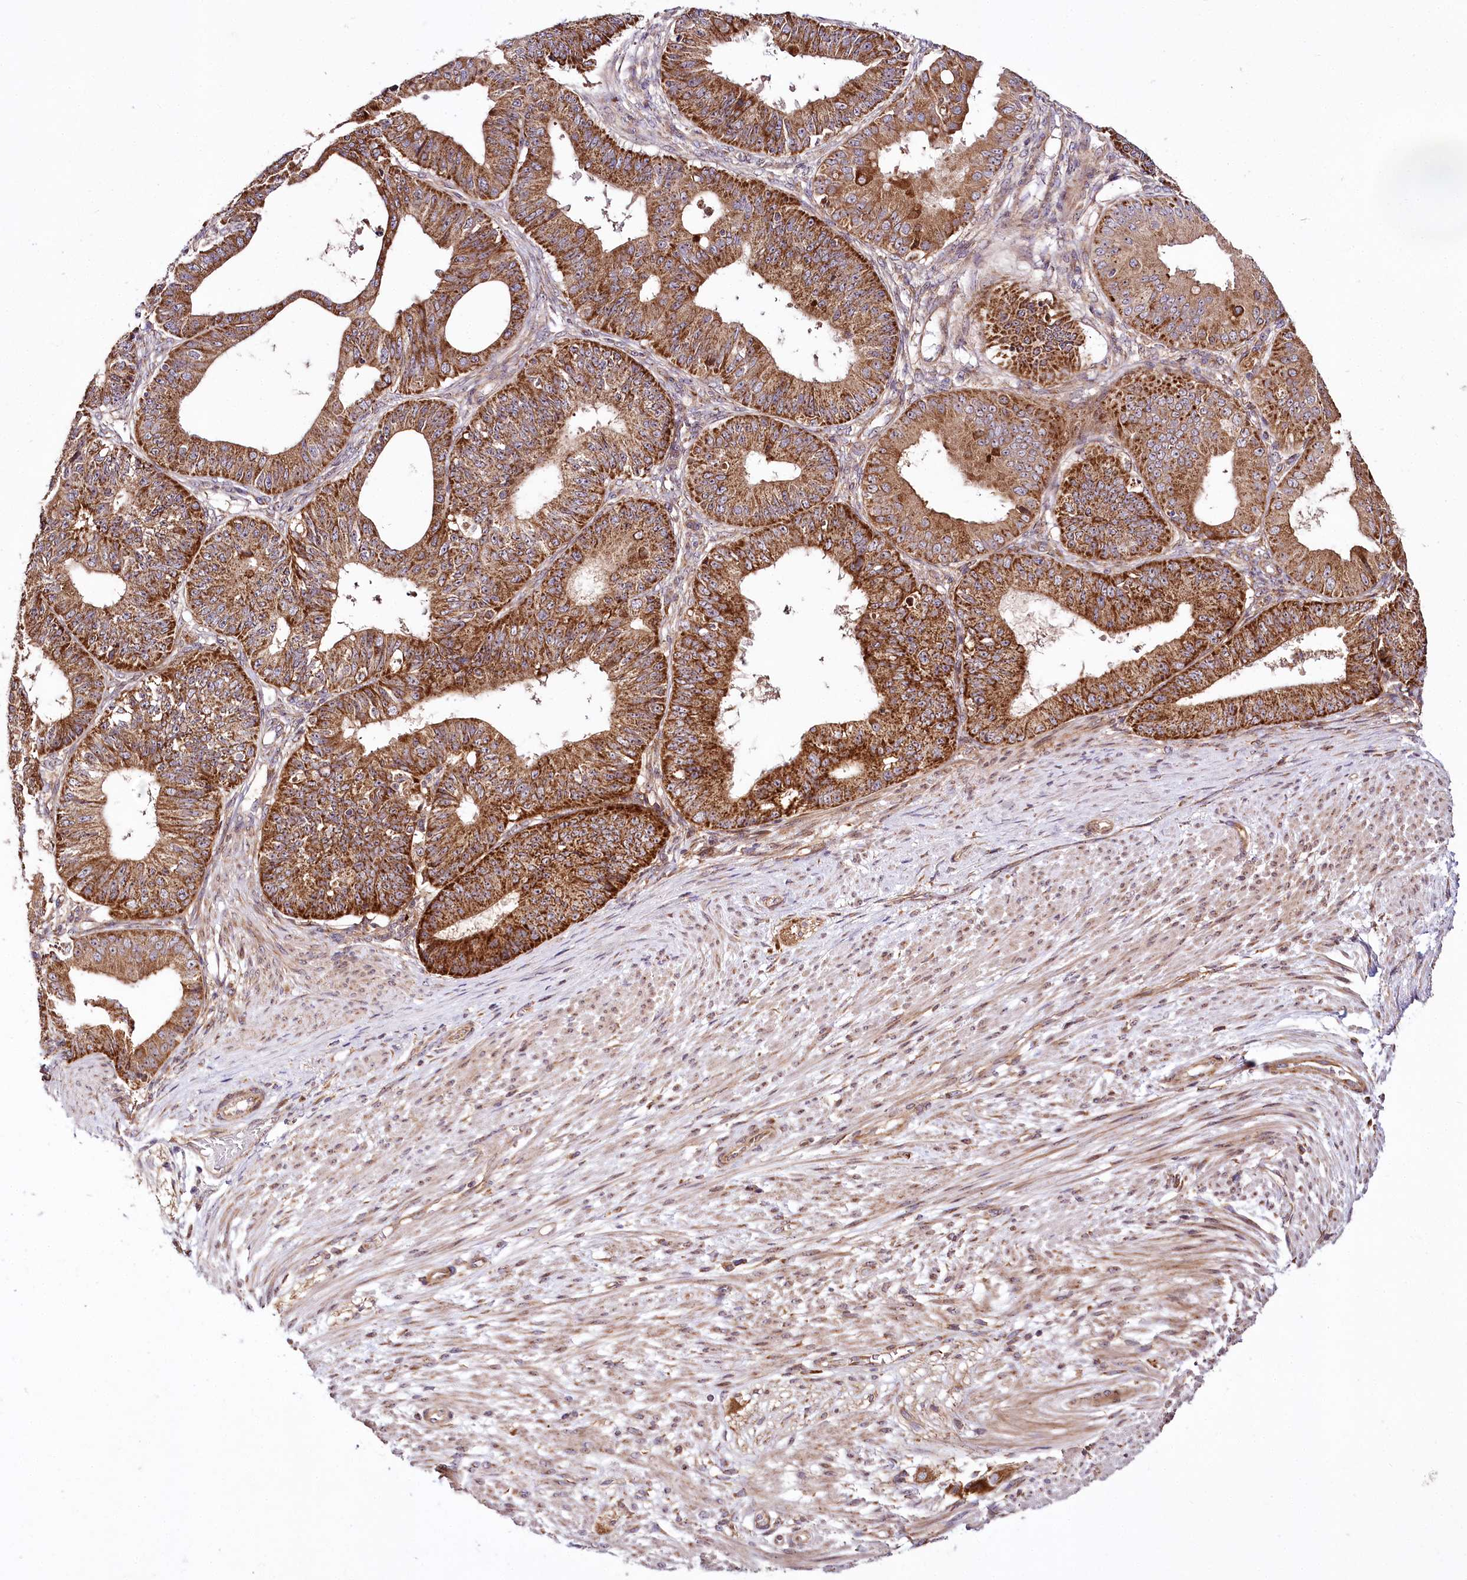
{"staining": {"intensity": "strong", "quantity": ">75%", "location": "cytoplasmic/membranous"}, "tissue": "ovarian cancer", "cell_type": "Tumor cells", "image_type": "cancer", "snomed": [{"axis": "morphology", "description": "Carcinoma, endometroid"}, {"axis": "topography", "description": "Appendix"}, {"axis": "topography", "description": "Ovary"}], "caption": "A histopathology image showing strong cytoplasmic/membranous expression in approximately >75% of tumor cells in ovarian cancer (endometroid carcinoma), as visualized by brown immunohistochemical staining.", "gene": "RAB7A", "patient": {"sex": "female", "age": 42}}